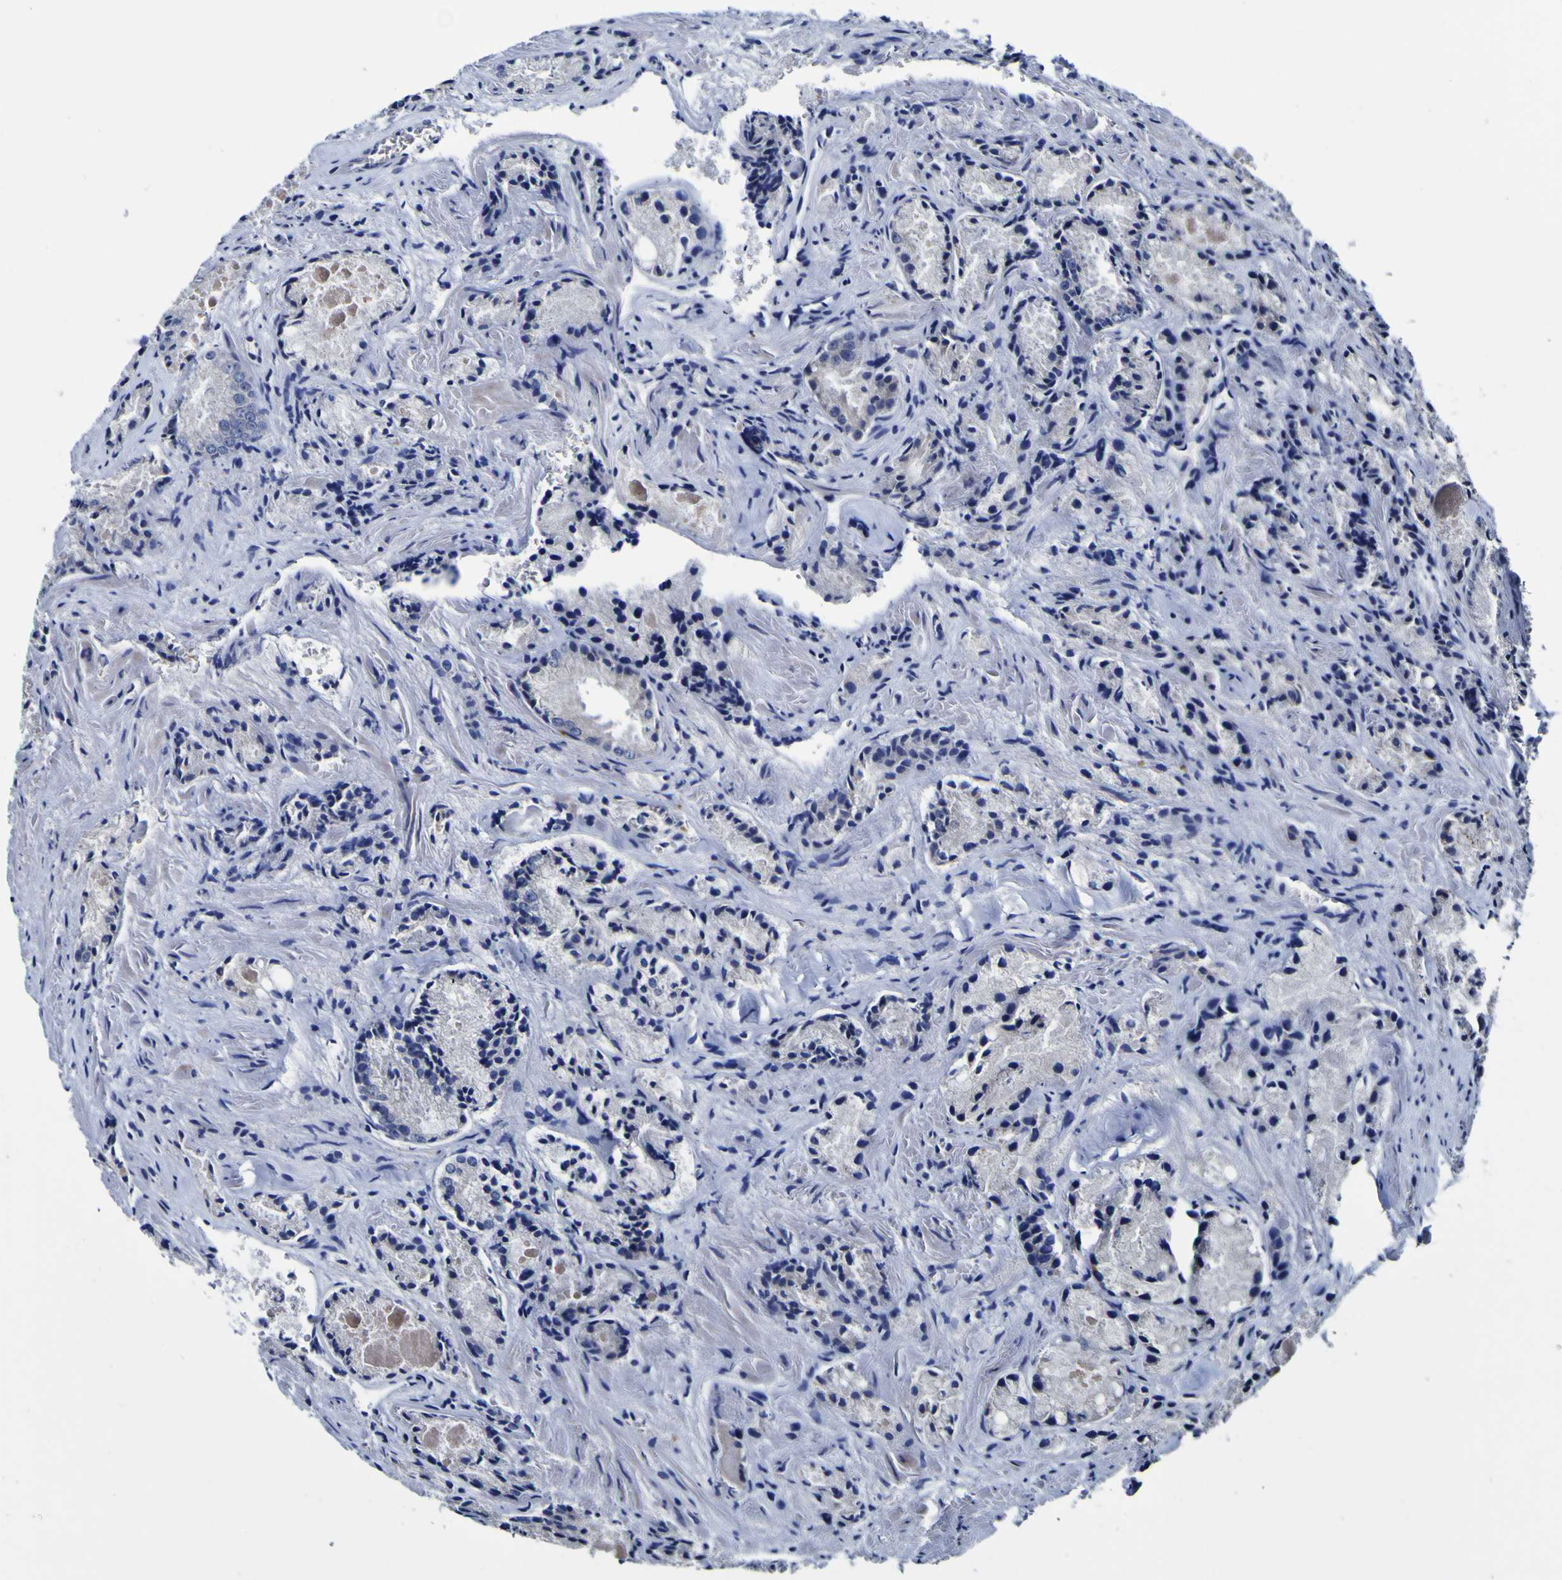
{"staining": {"intensity": "negative", "quantity": "none", "location": "none"}, "tissue": "prostate cancer", "cell_type": "Tumor cells", "image_type": "cancer", "snomed": [{"axis": "morphology", "description": "Adenocarcinoma, Low grade"}, {"axis": "topography", "description": "Prostate"}], "caption": "Prostate cancer stained for a protein using immunohistochemistry exhibits no staining tumor cells.", "gene": "PDLIM4", "patient": {"sex": "male", "age": 64}}